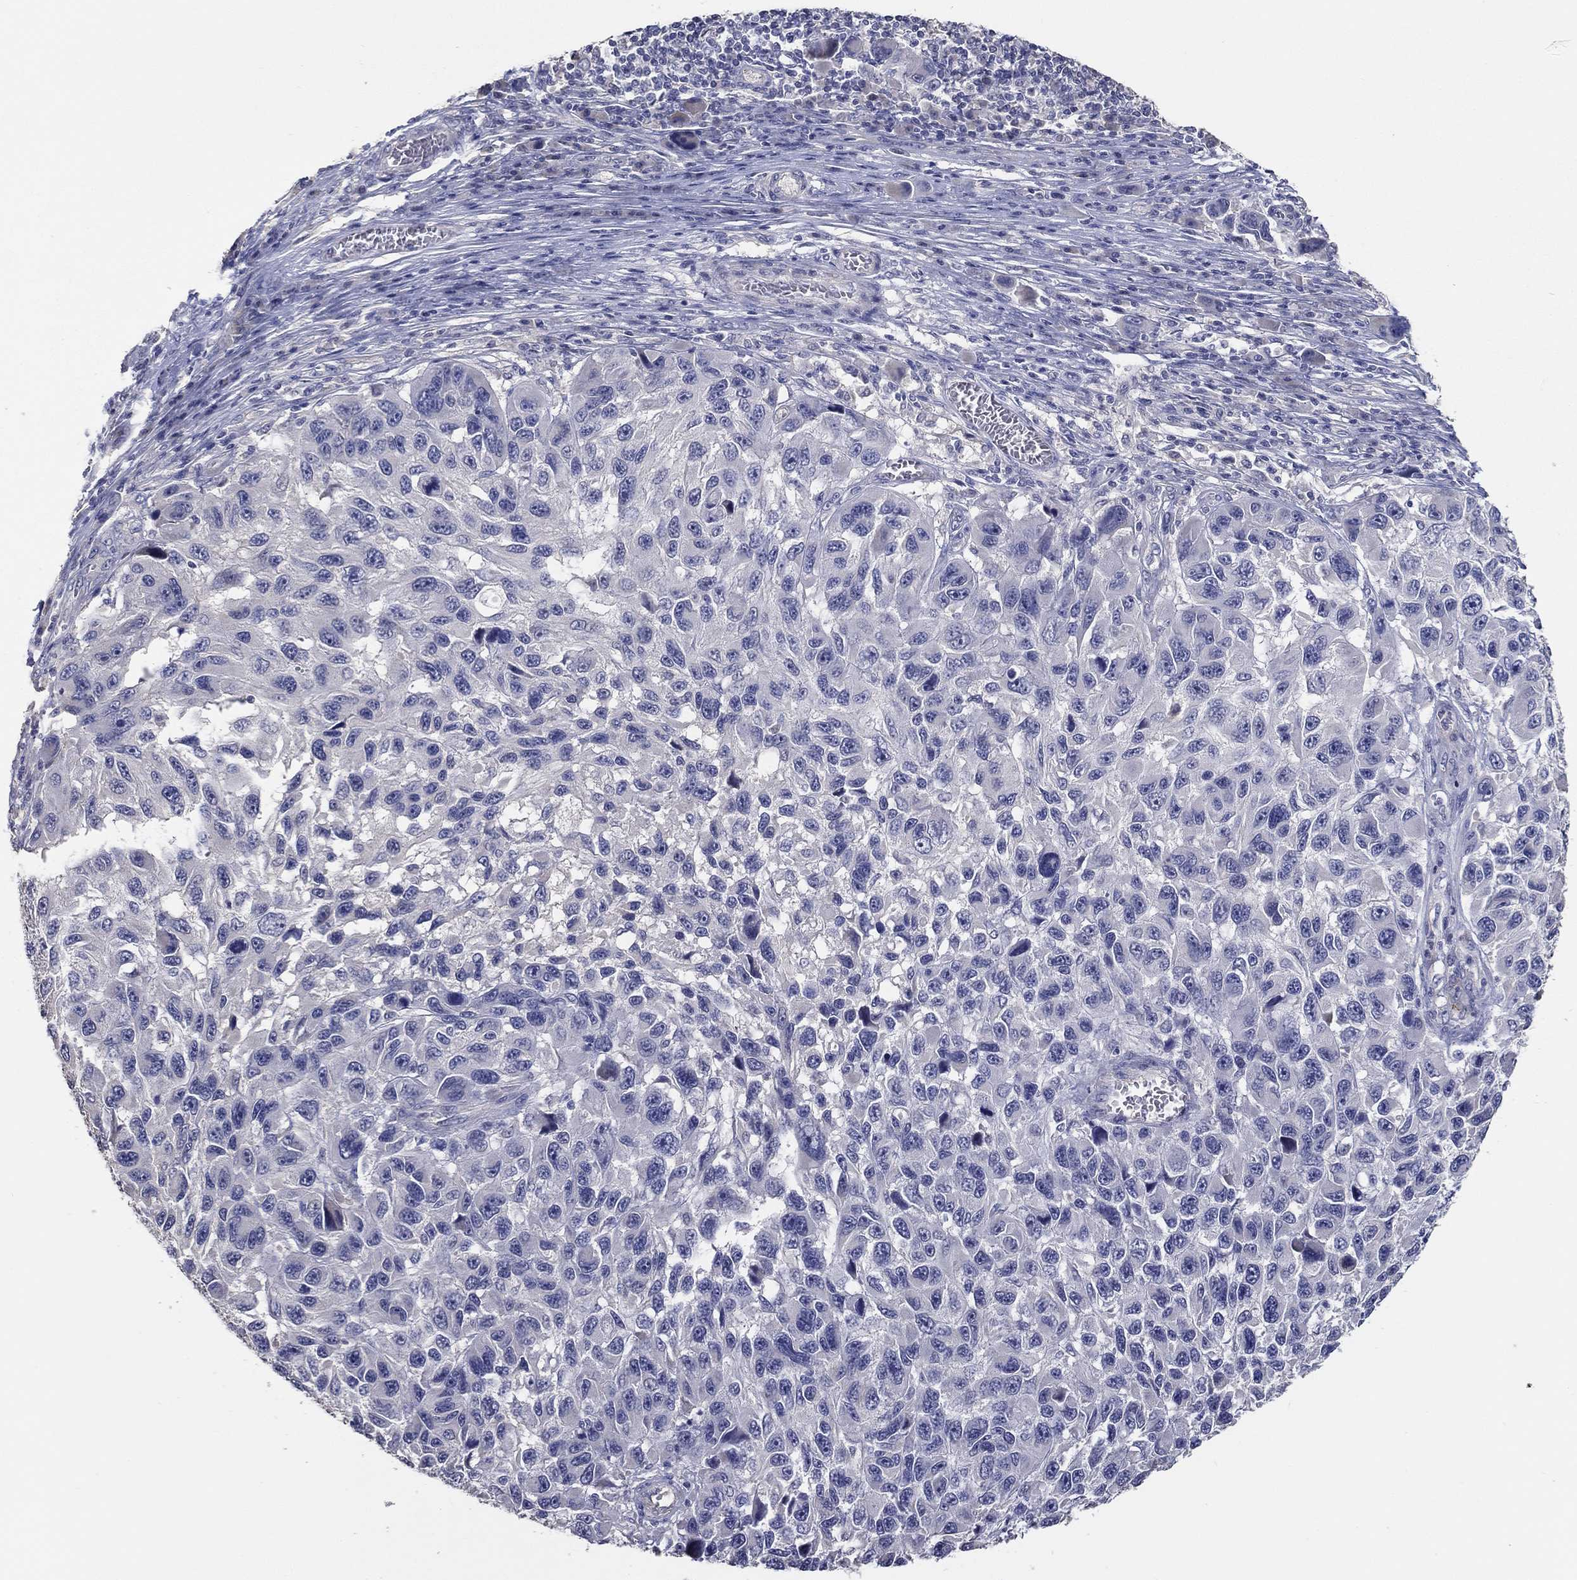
{"staining": {"intensity": "negative", "quantity": "none", "location": "none"}, "tissue": "melanoma", "cell_type": "Tumor cells", "image_type": "cancer", "snomed": [{"axis": "morphology", "description": "Malignant melanoma, NOS"}, {"axis": "topography", "description": "Skin"}], "caption": "A high-resolution image shows IHC staining of melanoma, which shows no significant positivity in tumor cells.", "gene": "DOCK3", "patient": {"sex": "male", "age": 53}}